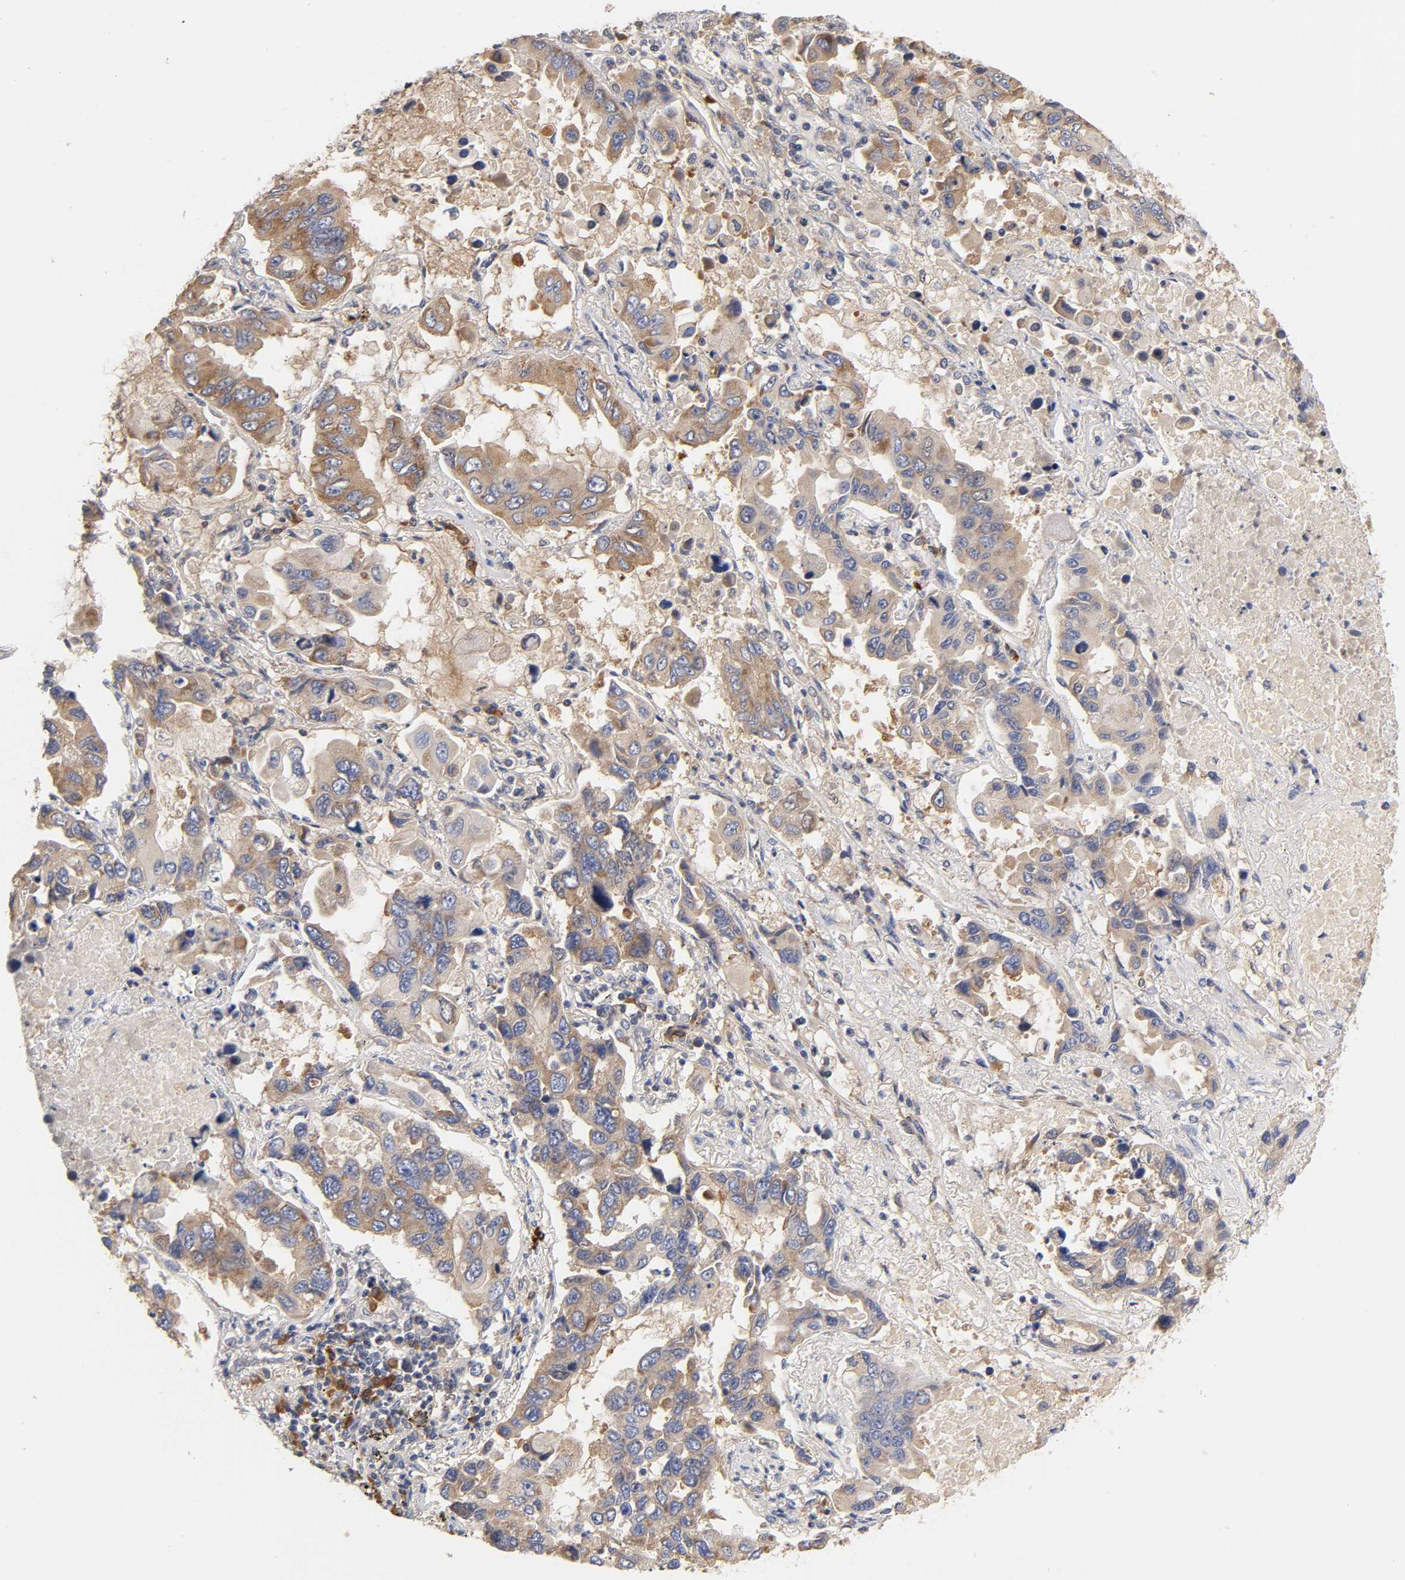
{"staining": {"intensity": "moderate", "quantity": ">75%", "location": "cytoplasmic/membranous"}, "tissue": "lung cancer", "cell_type": "Tumor cells", "image_type": "cancer", "snomed": [{"axis": "morphology", "description": "Adenocarcinoma, NOS"}, {"axis": "topography", "description": "Lung"}], "caption": "A brown stain labels moderate cytoplasmic/membranous positivity of a protein in lung cancer (adenocarcinoma) tumor cells. Using DAB (3,3'-diaminobenzidine) (brown) and hematoxylin (blue) stains, captured at high magnification using brightfield microscopy.", "gene": "RPS29", "patient": {"sex": "male", "age": 64}}